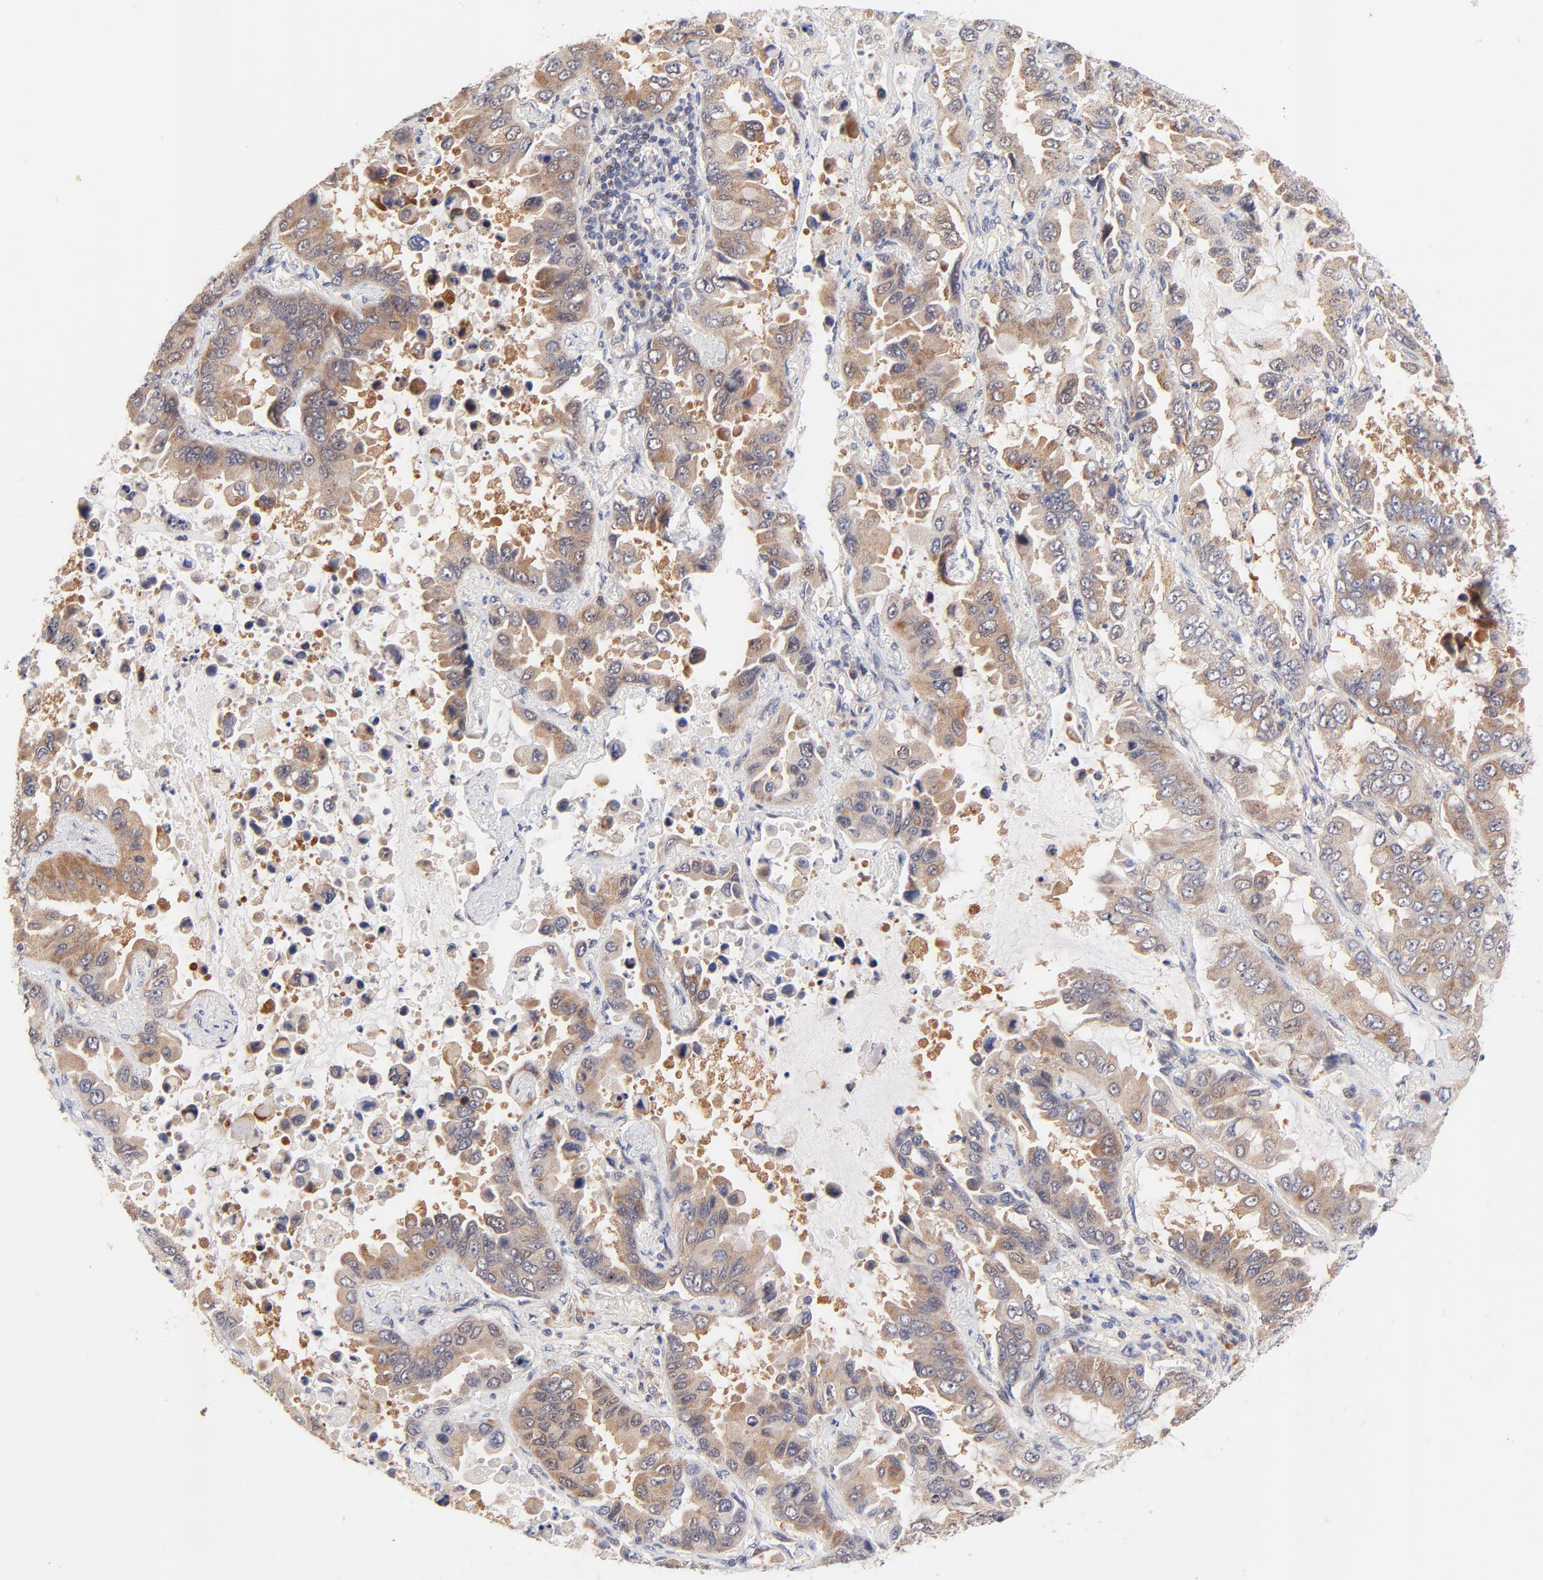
{"staining": {"intensity": "moderate", "quantity": ">75%", "location": "cytoplasmic/membranous"}, "tissue": "lung cancer", "cell_type": "Tumor cells", "image_type": "cancer", "snomed": [{"axis": "morphology", "description": "Adenocarcinoma, NOS"}, {"axis": "topography", "description": "Lung"}], "caption": "Protein staining of adenocarcinoma (lung) tissue shows moderate cytoplasmic/membranous expression in about >75% of tumor cells.", "gene": "TXNL1", "patient": {"sex": "male", "age": 64}}